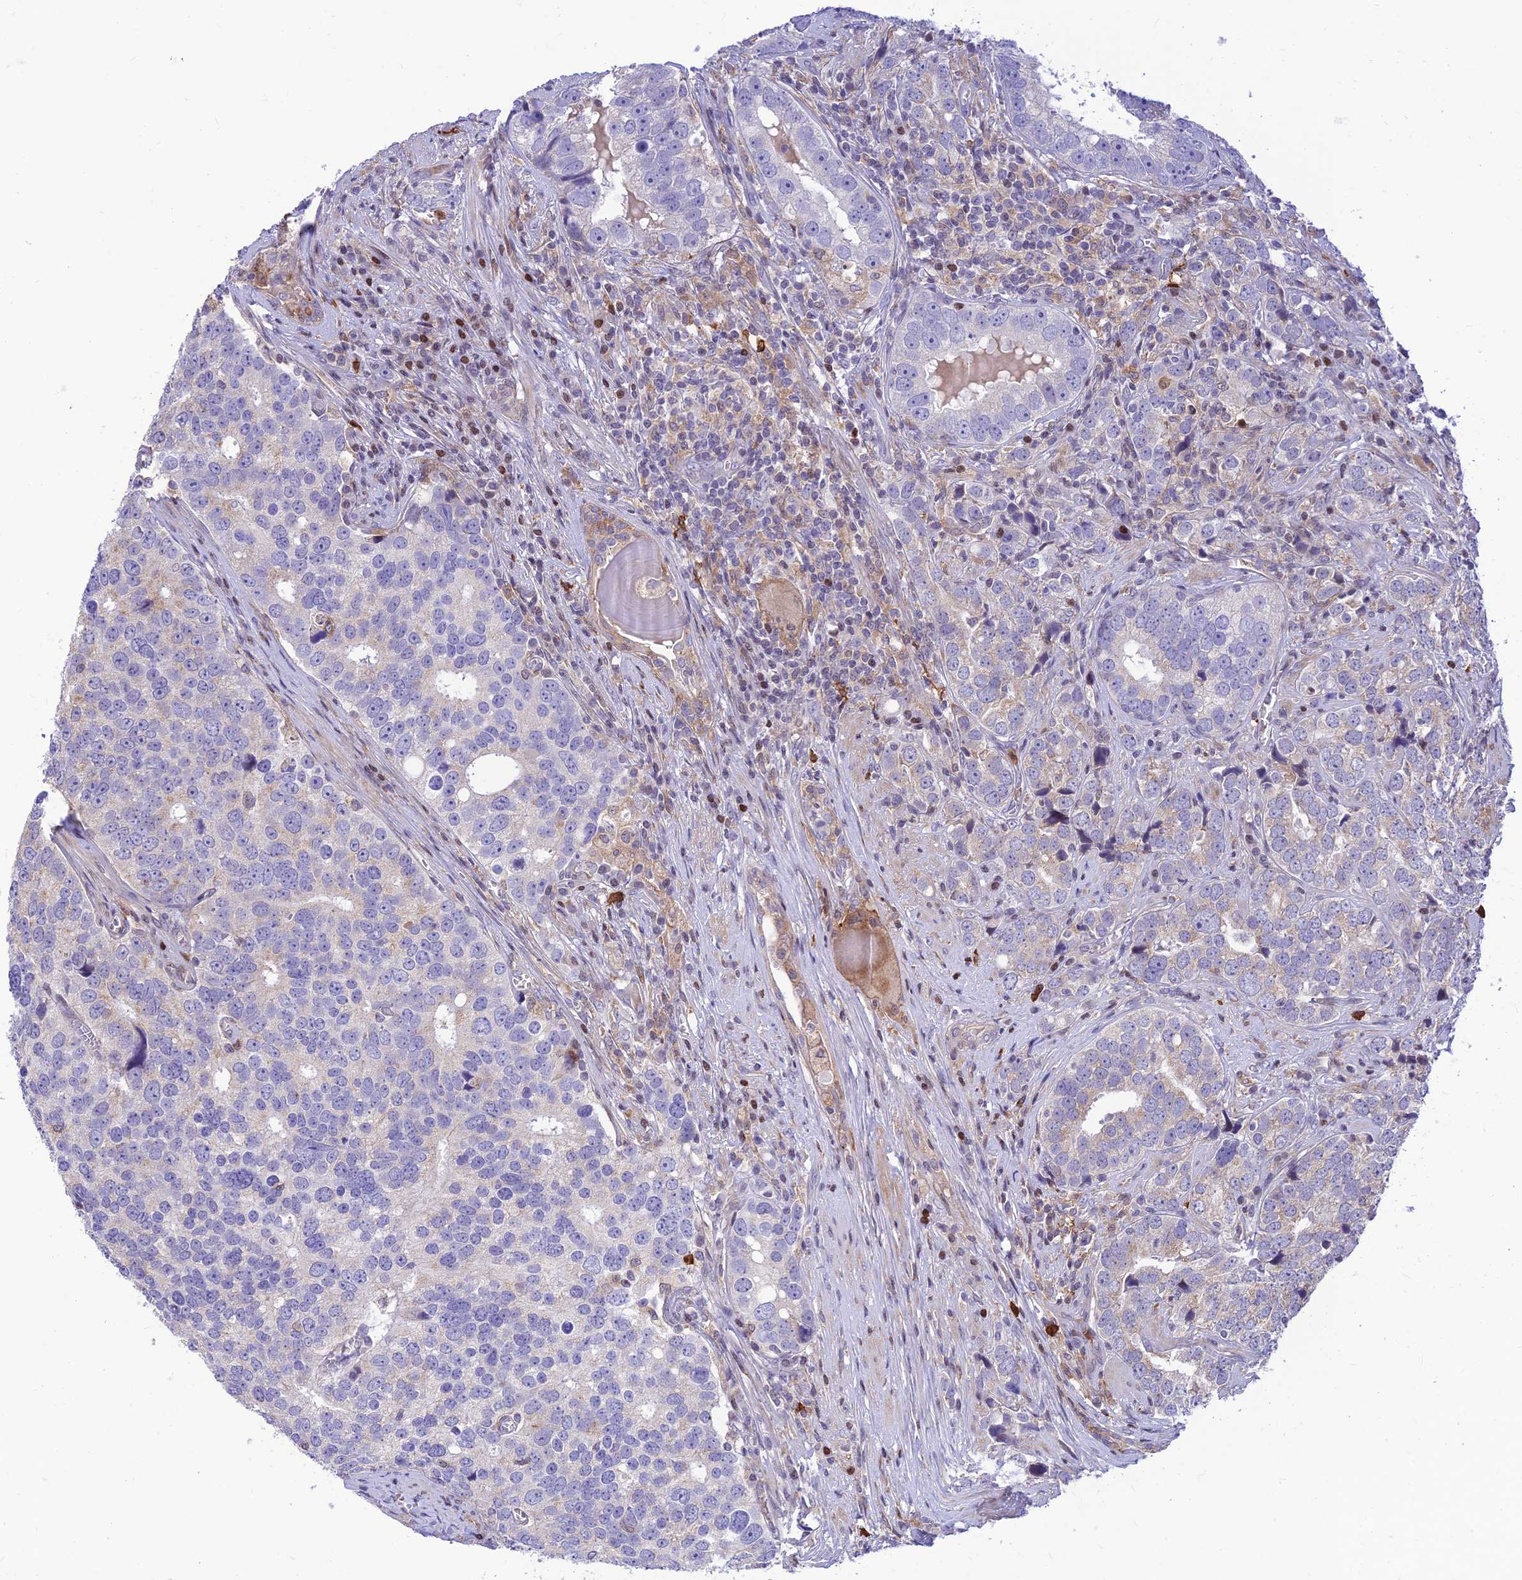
{"staining": {"intensity": "negative", "quantity": "none", "location": "none"}, "tissue": "prostate cancer", "cell_type": "Tumor cells", "image_type": "cancer", "snomed": [{"axis": "morphology", "description": "Adenocarcinoma, High grade"}, {"axis": "topography", "description": "Prostate"}], "caption": "This is a photomicrograph of immunohistochemistry staining of high-grade adenocarcinoma (prostate), which shows no expression in tumor cells.", "gene": "FAM186B", "patient": {"sex": "male", "age": 71}}